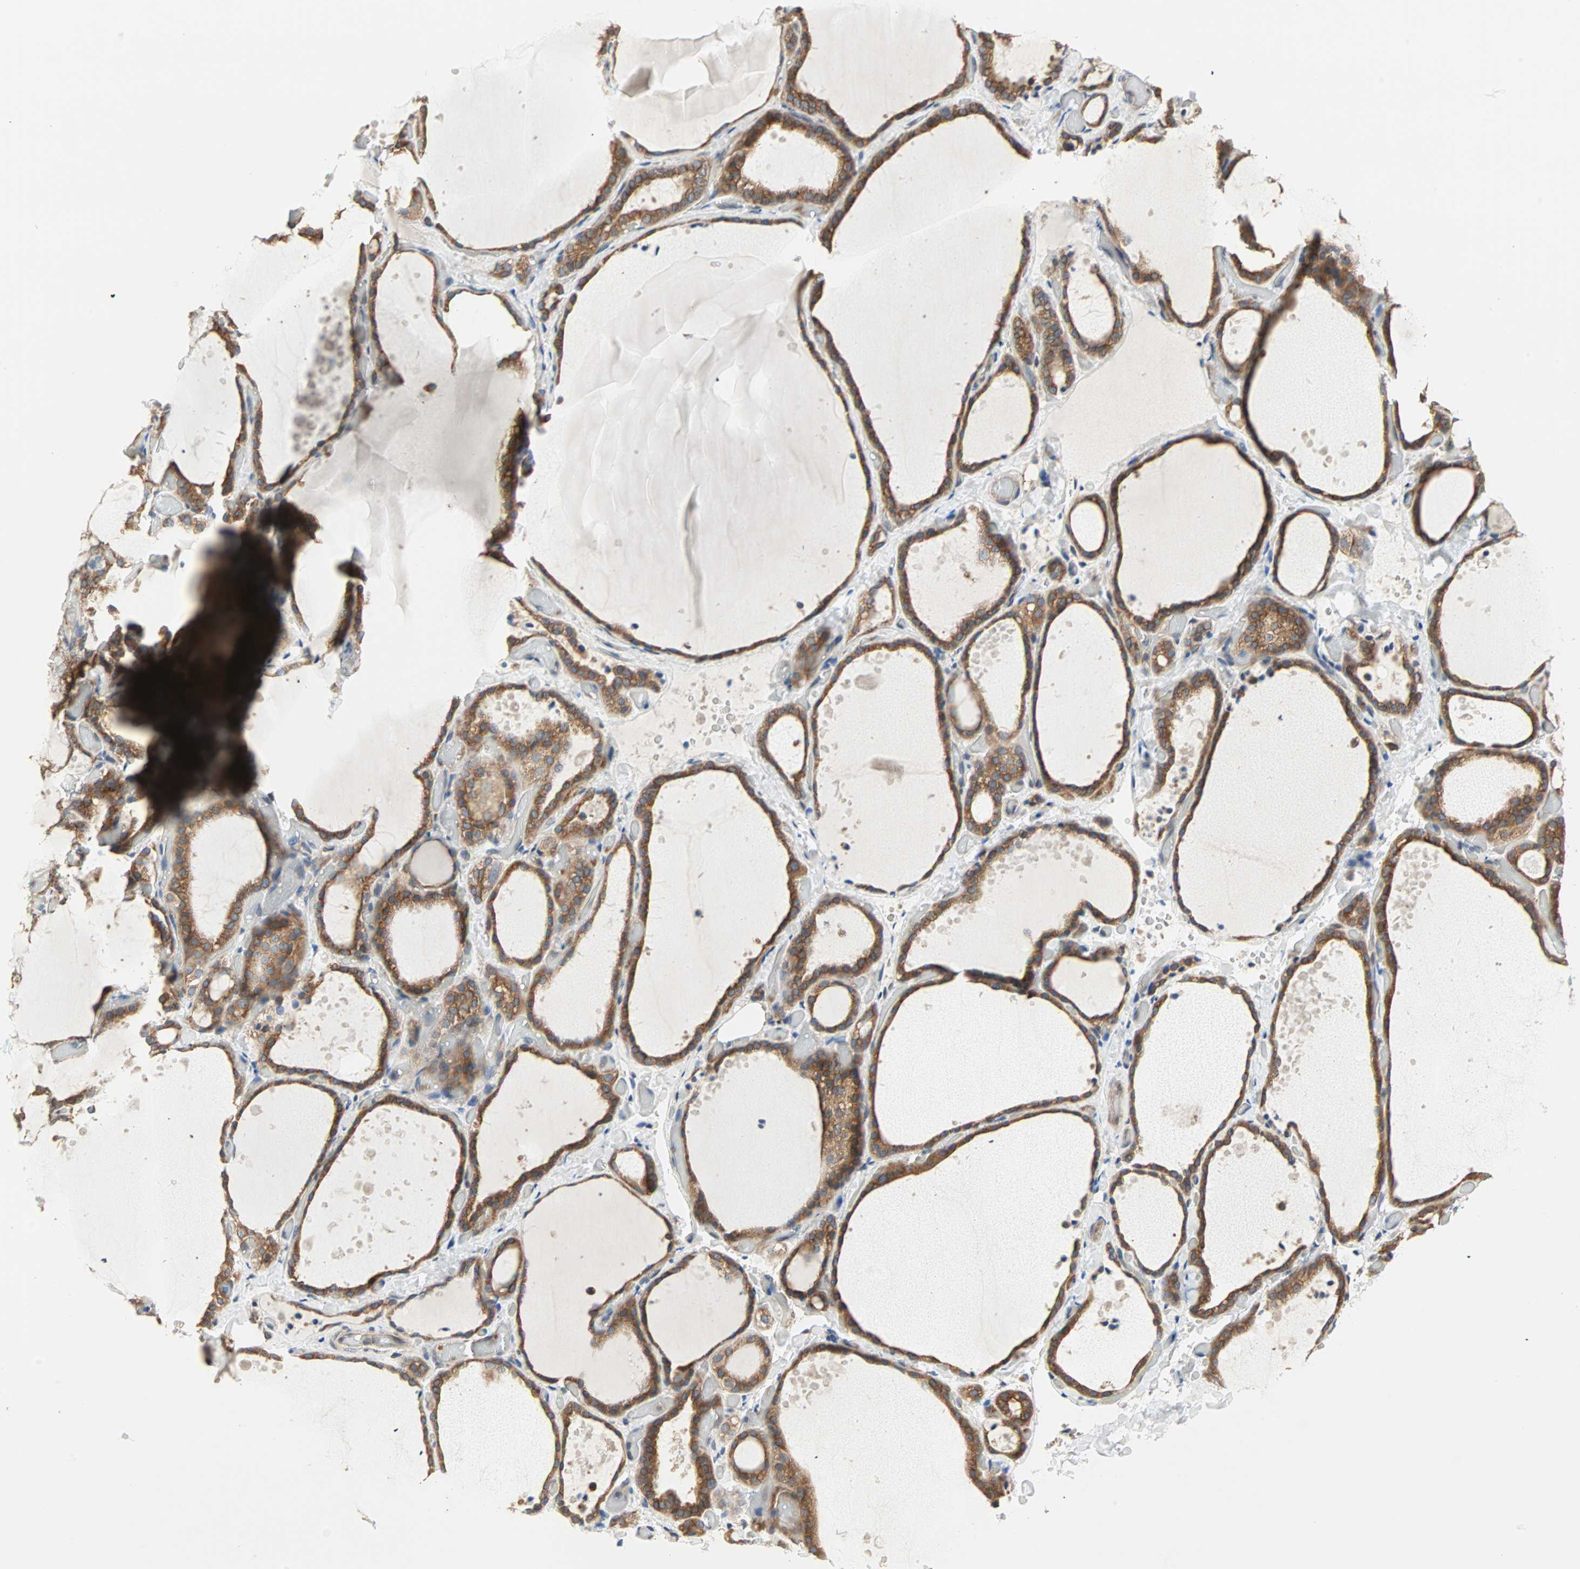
{"staining": {"intensity": "moderate", "quantity": ">75%", "location": "cytoplasmic/membranous"}, "tissue": "thyroid gland", "cell_type": "Glandular cells", "image_type": "normal", "snomed": [{"axis": "morphology", "description": "Normal tissue, NOS"}, {"axis": "topography", "description": "Thyroid gland"}], "caption": "IHC image of benign thyroid gland: thyroid gland stained using IHC shows medium levels of moderate protein expression localized specifically in the cytoplasmic/membranous of glandular cells, appearing as a cytoplasmic/membranous brown color.", "gene": "SAR1A", "patient": {"sex": "female", "age": 44}}